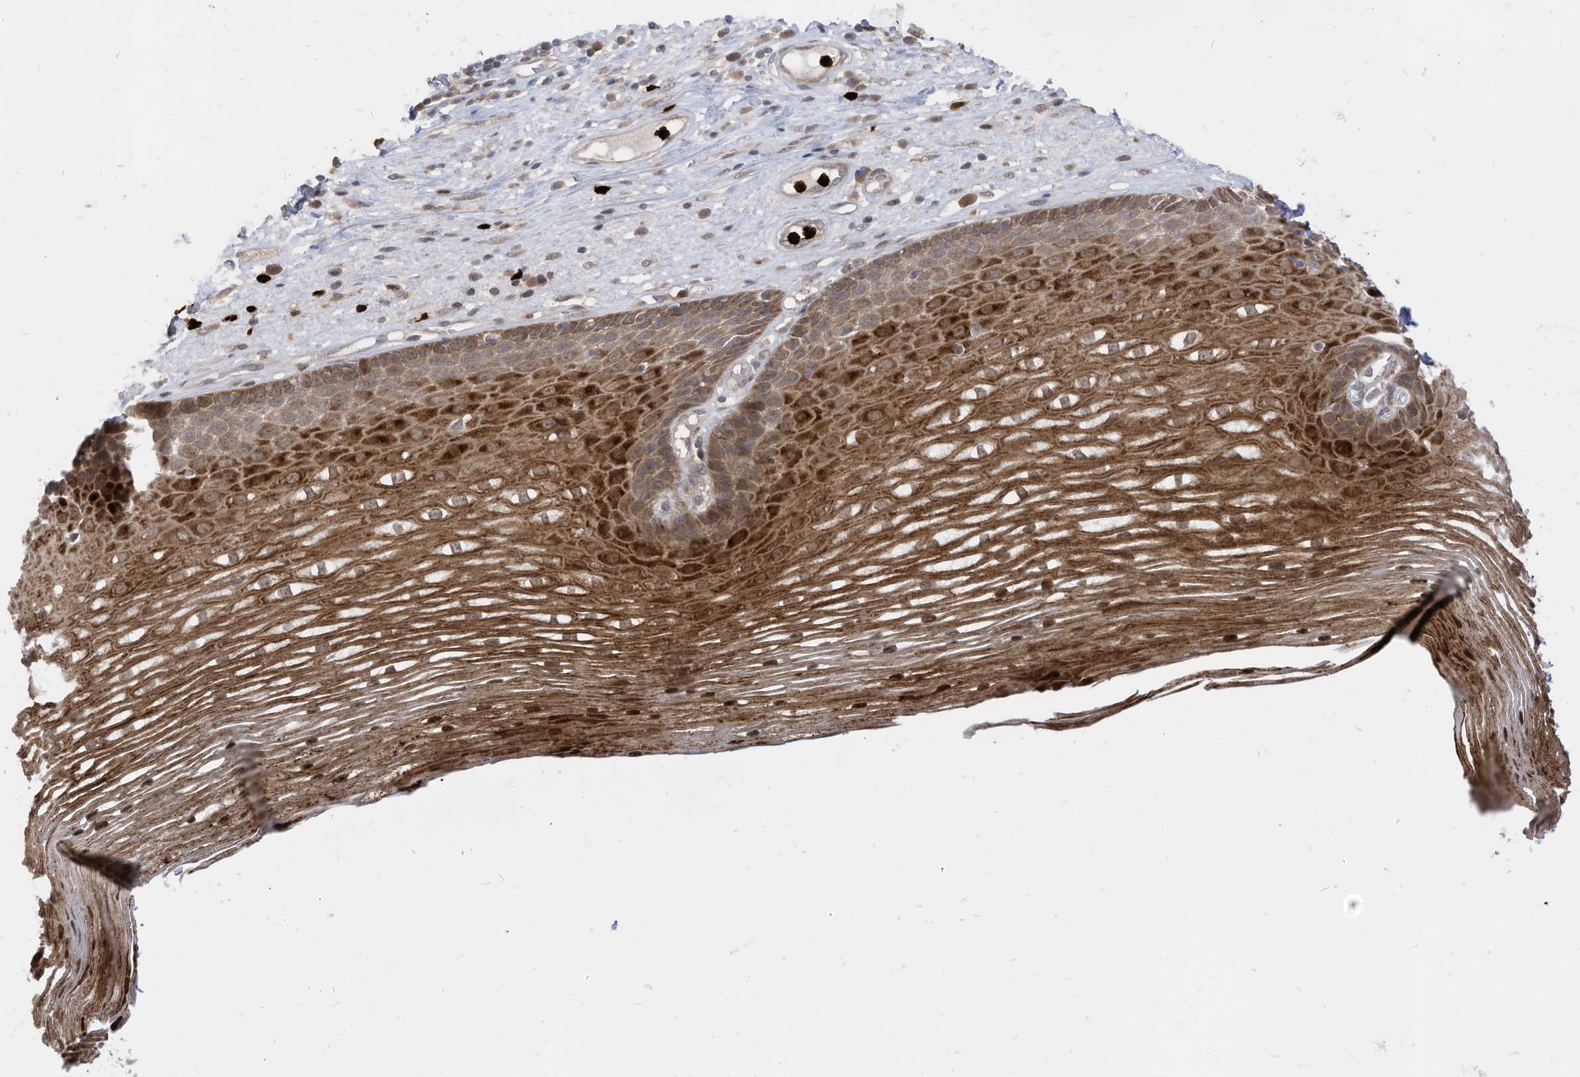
{"staining": {"intensity": "moderate", "quantity": ">75%", "location": "cytoplasmic/membranous,nuclear"}, "tissue": "esophagus", "cell_type": "Squamous epithelial cells", "image_type": "normal", "snomed": [{"axis": "morphology", "description": "Normal tissue, NOS"}, {"axis": "topography", "description": "Esophagus"}], "caption": "Immunohistochemistry (IHC) of unremarkable esophagus reveals medium levels of moderate cytoplasmic/membranous,nuclear positivity in about >75% of squamous epithelial cells. (IHC, brightfield microscopy, high magnification).", "gene": "CNKSR1", "patient": {"sex": "male", "age": 62}}